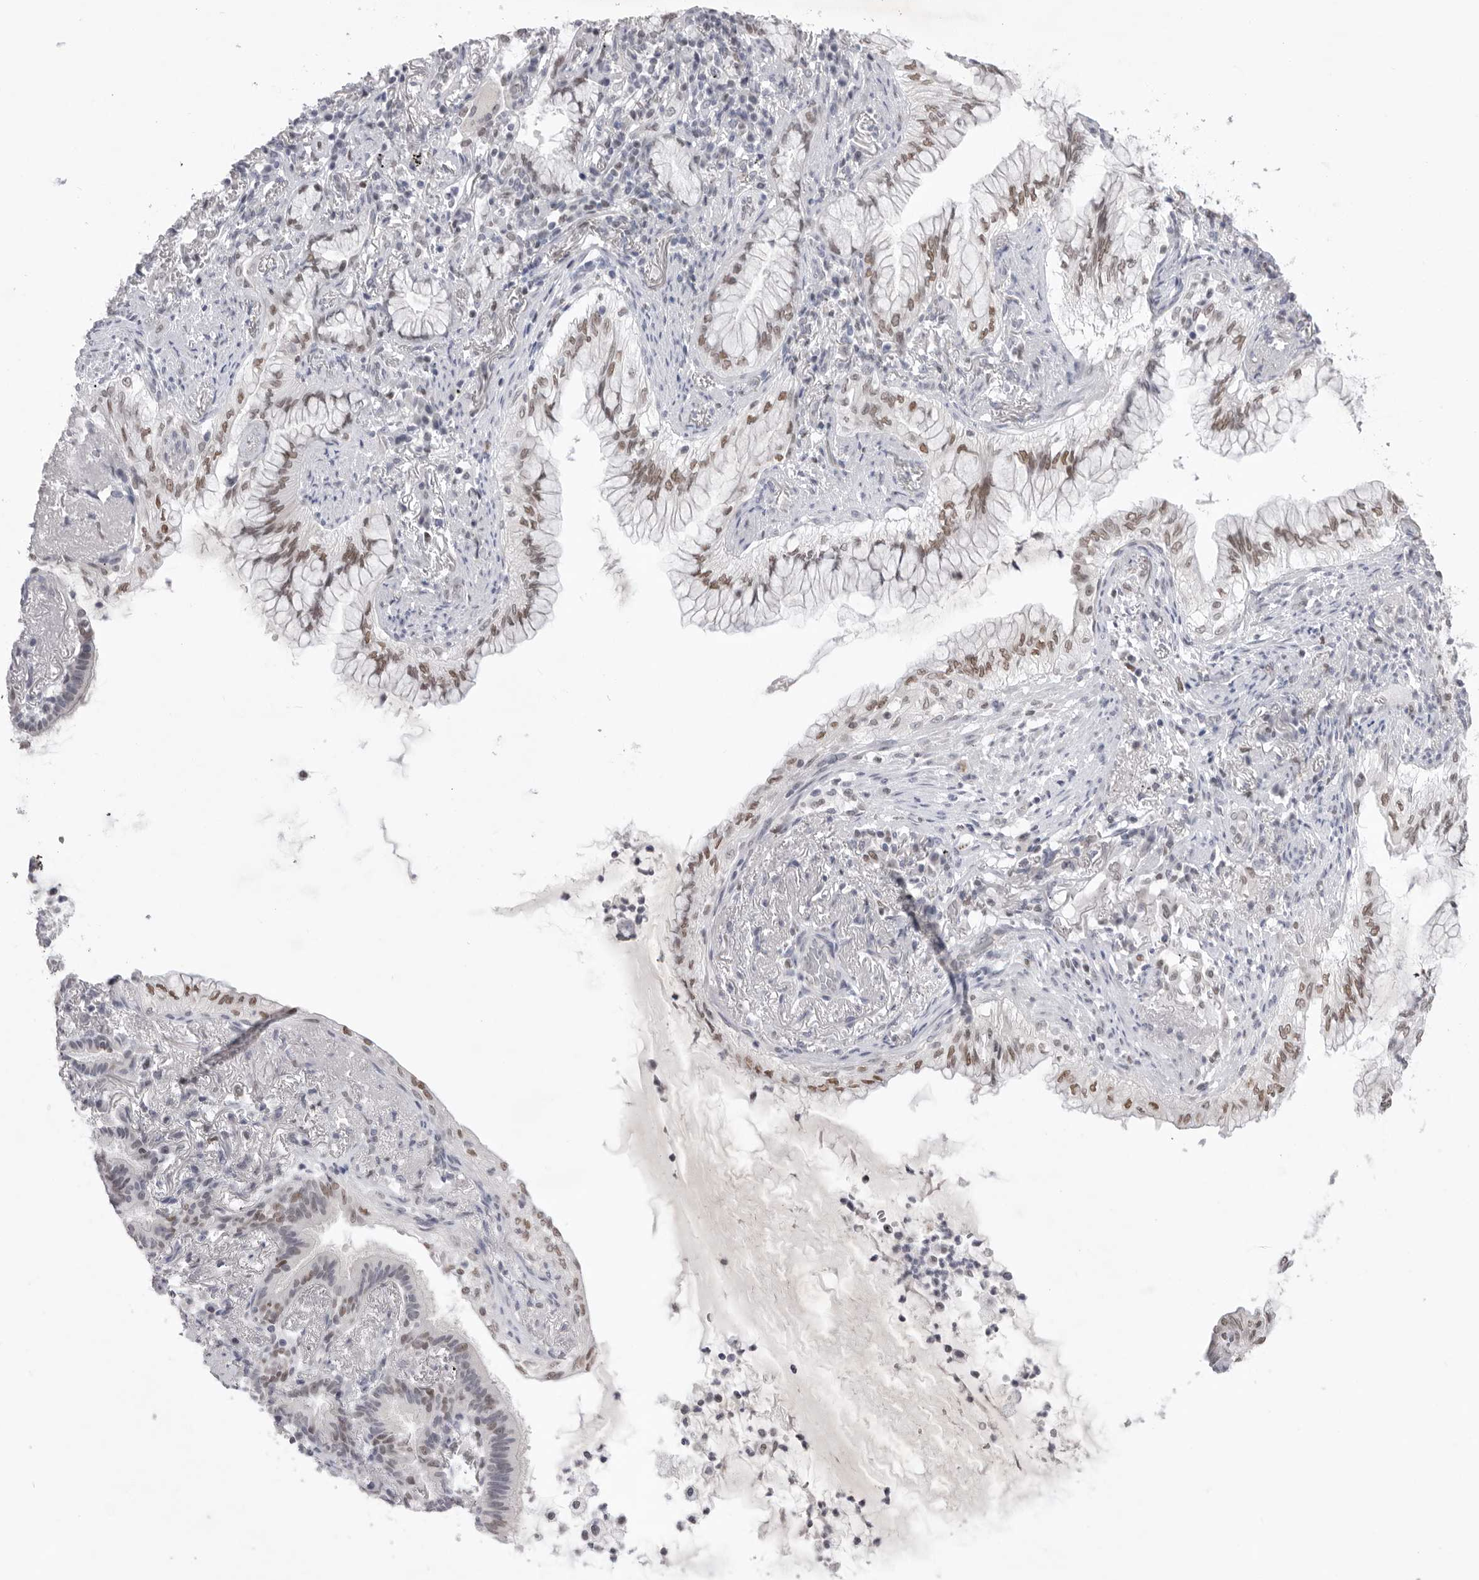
{"staining": {"intensity": "moderate", "quantity": ">75%", "location": "nuclear"}, "tissue": "lung cancer", "cell_type": "Tumor cells", "image_type": "cancer", "snomed": [{"axis": "morphology", "description": "Adenocarcinoma, NOS"}, {"axis": "topography", "description": "Lung"}], "caption": "The photomicrograph demonstrates staining of lung adenocarcinoma, revealing moderate nuclear protein positivity (brown color) within tumor cells.", "gene": "ZBTB7B", "patient": {"sex": "female", "age": 70}}